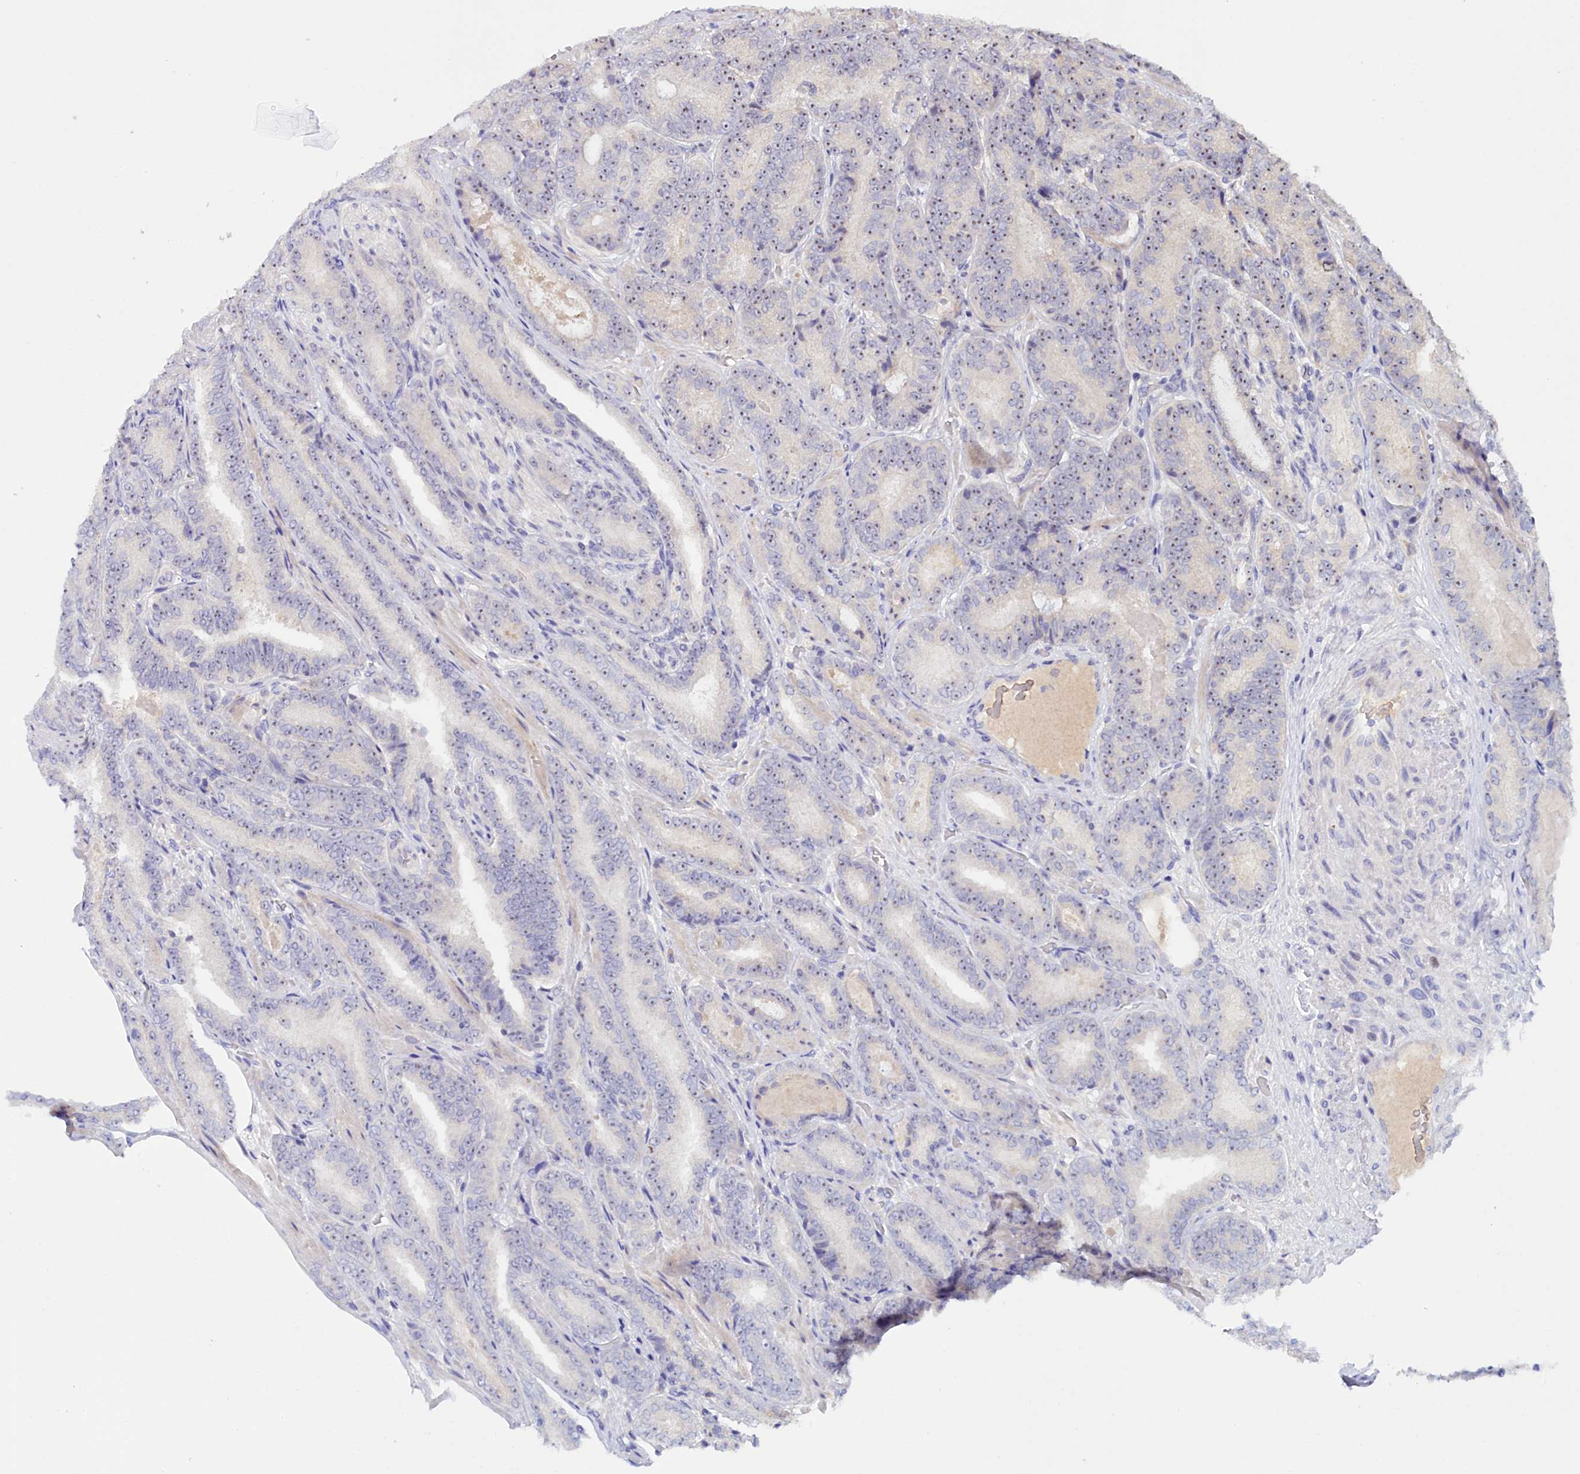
{"staining": {"intensity": "negative", "quantity": "none", "location": "none"}, "tissue": "prostate cancer", "cell_type": "Tumor cells", "image_type": "cancer", "snomed": [{"axis": "morphology", "description": "Adenocarcinoma, High grade"}, {"axis": "topography", "description": "Prostate"}], "caption": "Tumor cells show no significant protein staining in high-grade adenocarcinoma (prostate).", "gene": "NEURL4", "patient": {"sex": "male", "age": 72}}